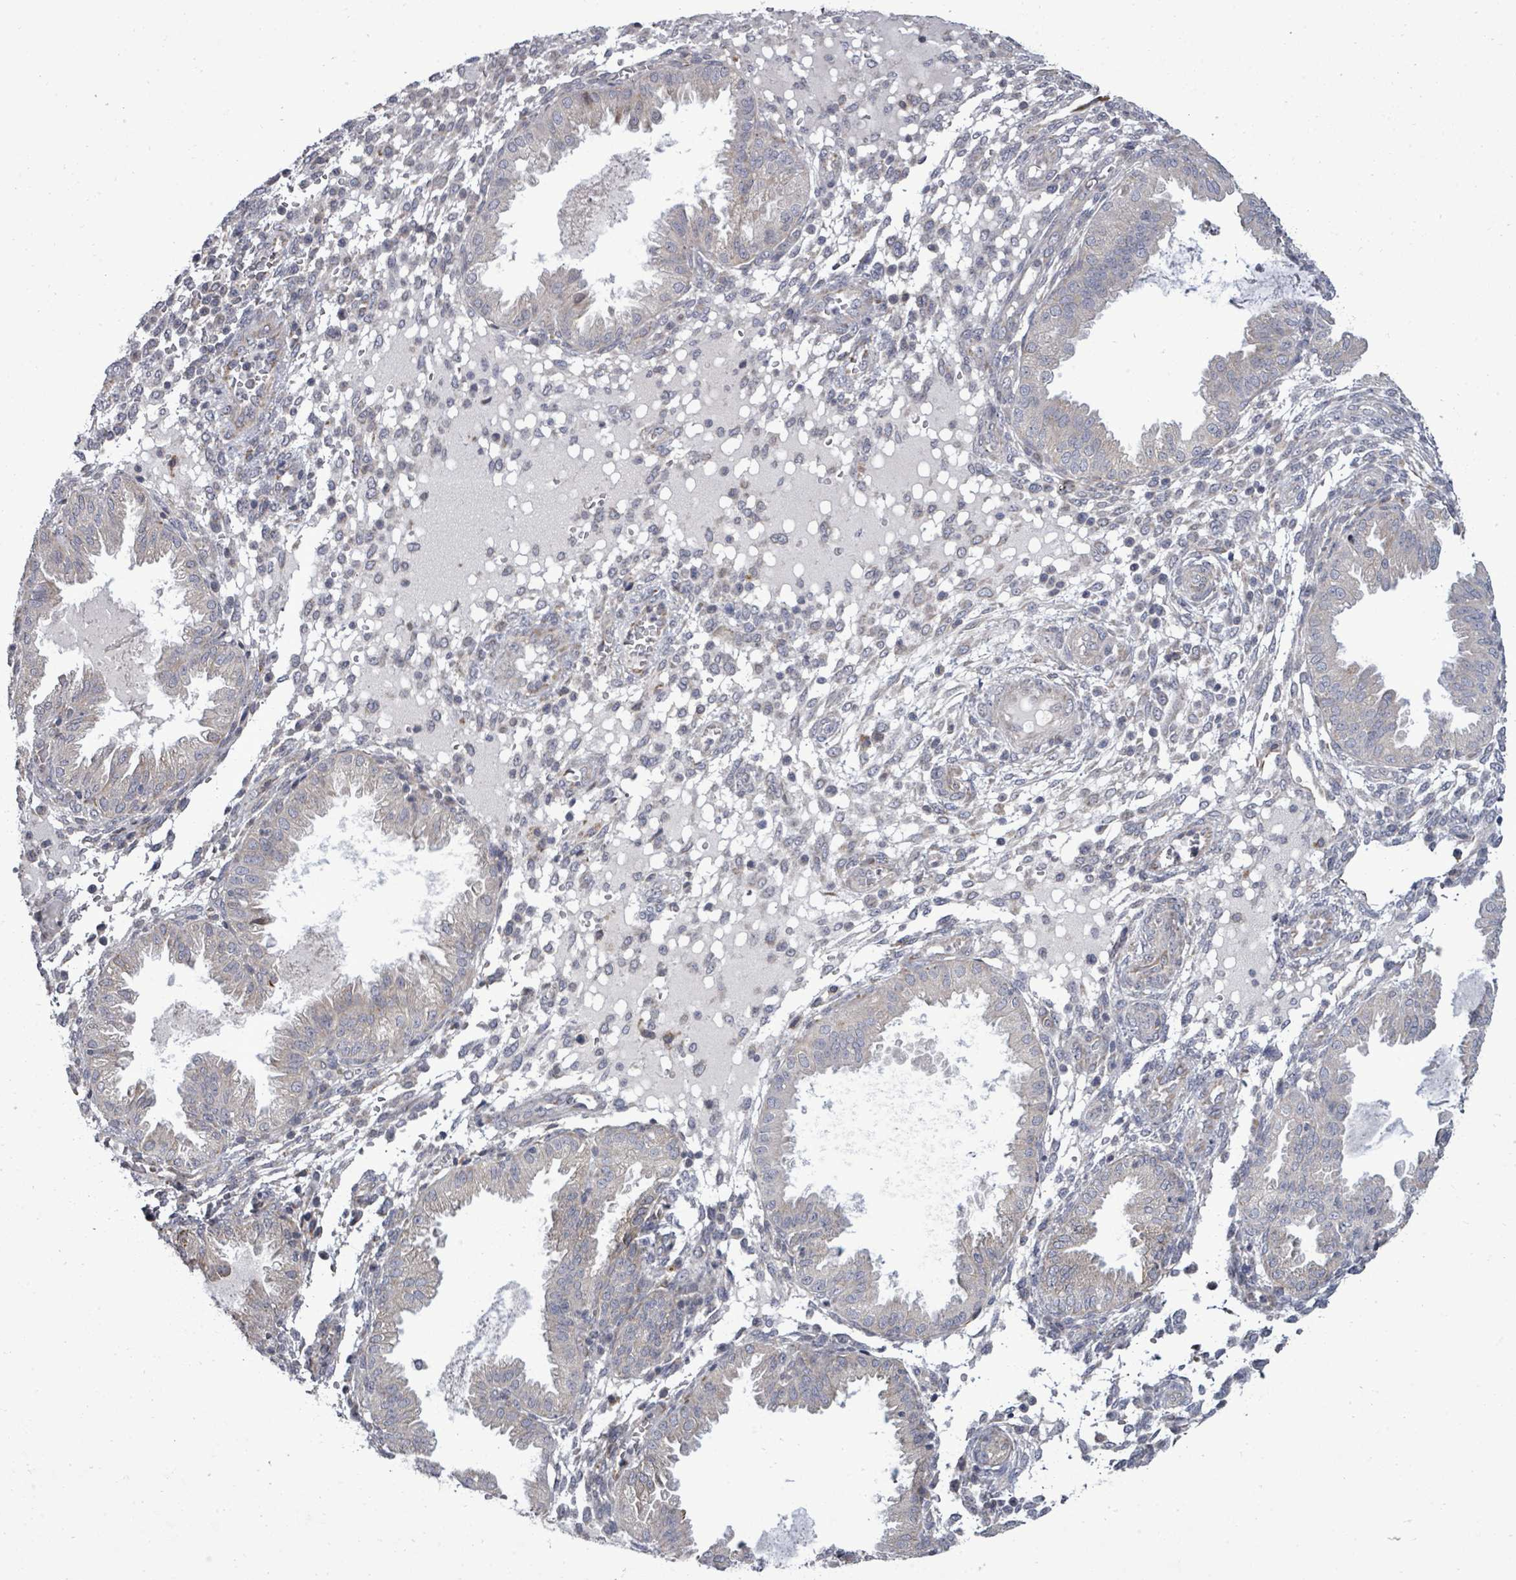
{"staining": {"intensity": "negative", "quantity": "none", "location": "none"}, "tissue": "endometrium", "cell_type": "Cells in endometrial stroma", "image_type": "normal", "snomed": [{"axis": "morphology", "description": "Normal tissue, NOS"}, {"axis": "topography", "description": "Endometrium"}], "caption": "A photomicrograph of endometrium stained for a protein demonstrates no brown staining in cells in endometrial stroma. (DAB immunohistochemistry (IHC) visualized using brightfield microscopy, high magnification).", "gene": "POMGNT2", "patient": {"sex": "female", "age": 33}}